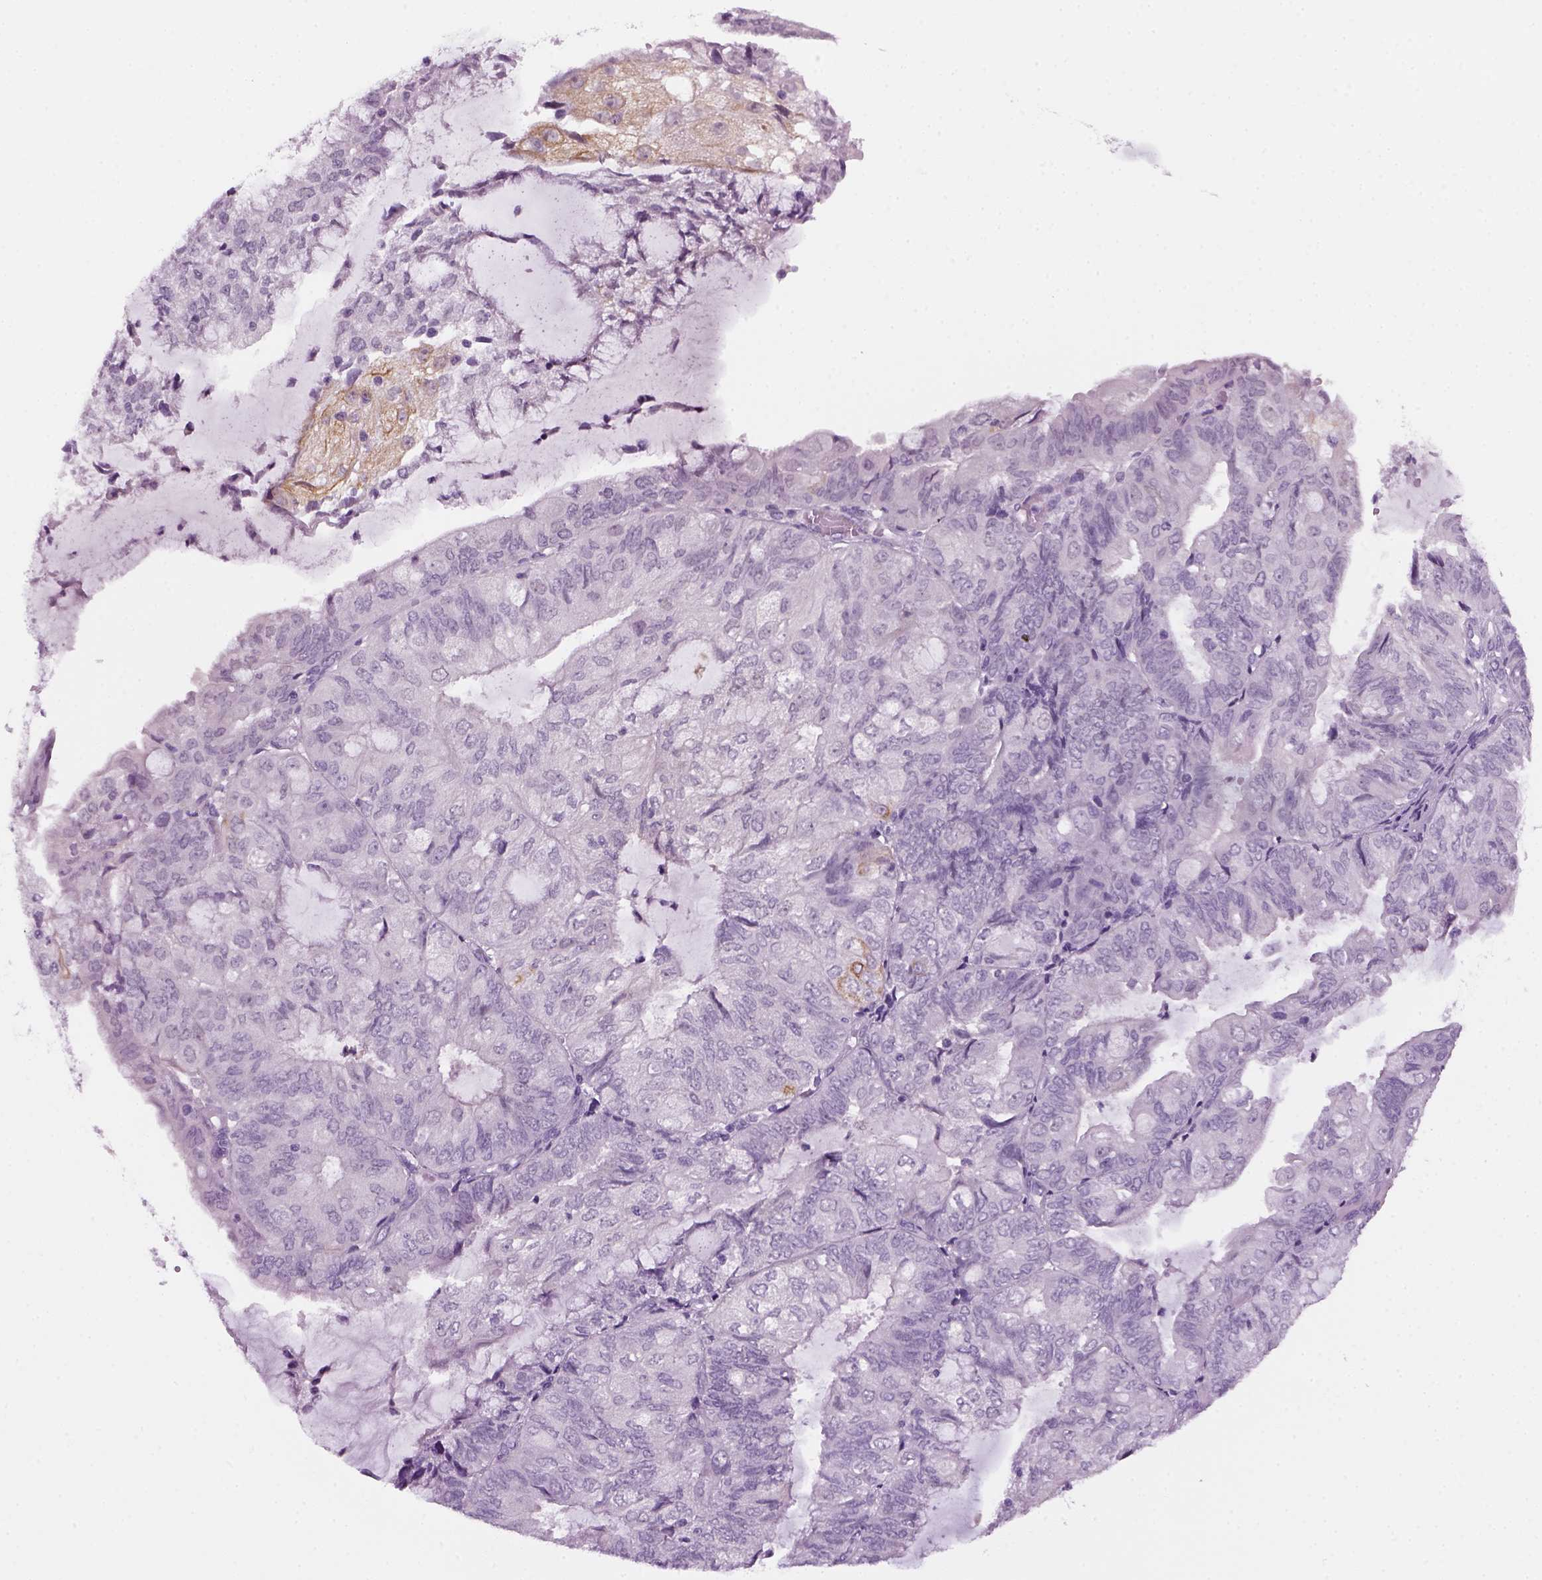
{"staining": {"intensity": "negative", "quantity": "none", "location": "none"}, "tissue": "endometrial cancer", "cell_type": "Tumor cells", "image_type": "cancer", "snomed": [{"axis": "morphology", "description": "Adenocarcinoma, NOS"}, {"axis": "topography", "description": "Endometrium"}], "caption": "Histopathology image shows no significant protein expression in tumor cells of adenocarcinoma (endometrial).", "gene": "KRT75", "patient": {"sex": "female", "age": 81}}